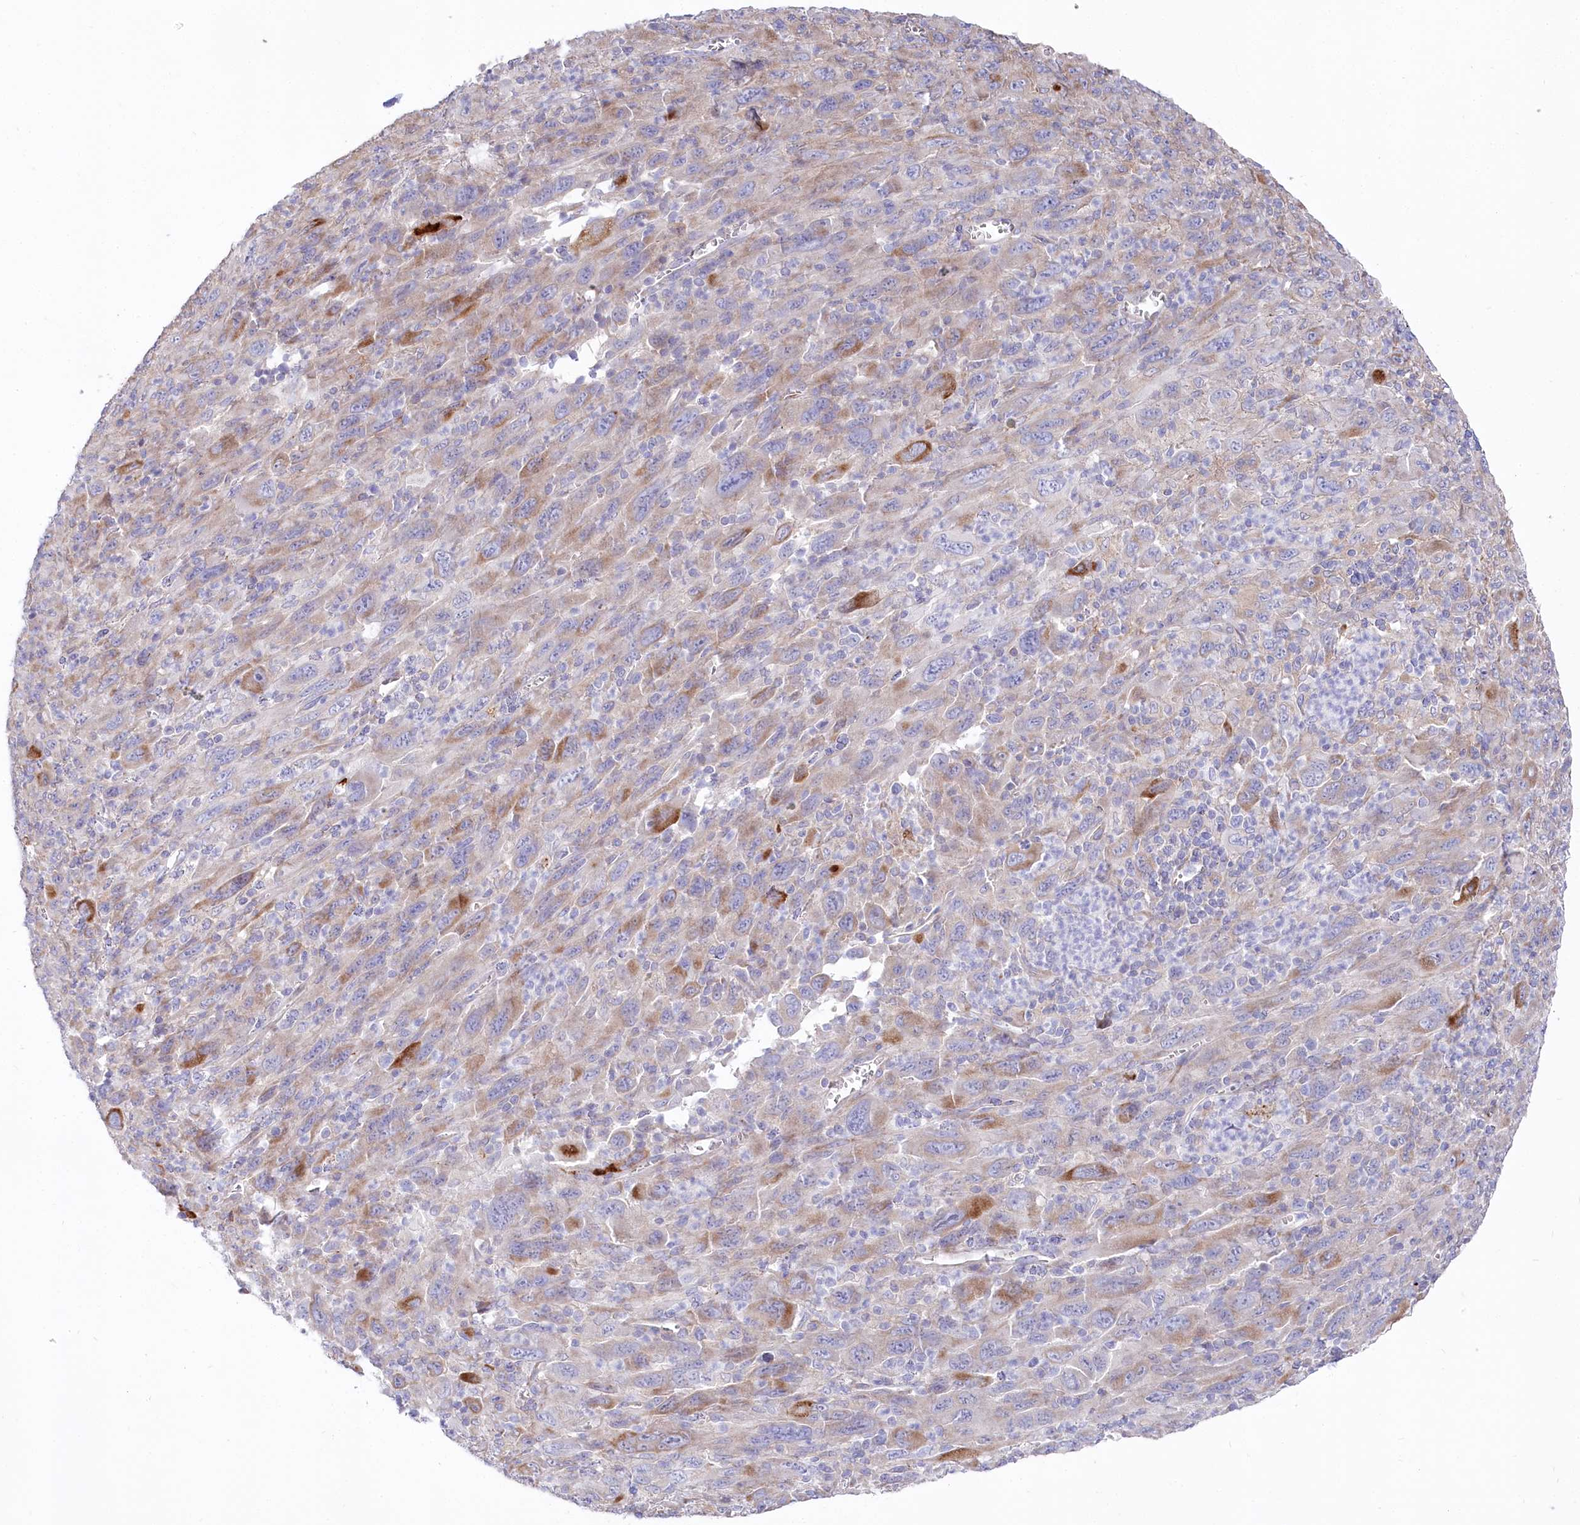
{"staining": {"intensity": "negative", "quantity": "none", "location": "none"}, "tissue": "melanoma", "cell_type": "Tumor cells", "image_type": "cancer", "snomed": [{"axis": "morphology", "description": "Malignant melanoma, Metastatic site"}, {"axis": "topography", "description": "Skin"}], "caption": "Tumor cells are negative for protein expression in human melanoma. (DAB (3,3'-diaminobenzidine) immunohistochemistry with hematoxylin counter stain).", "gene": "POGLUT1", "patient": {"sex": "female", "age": 56}}